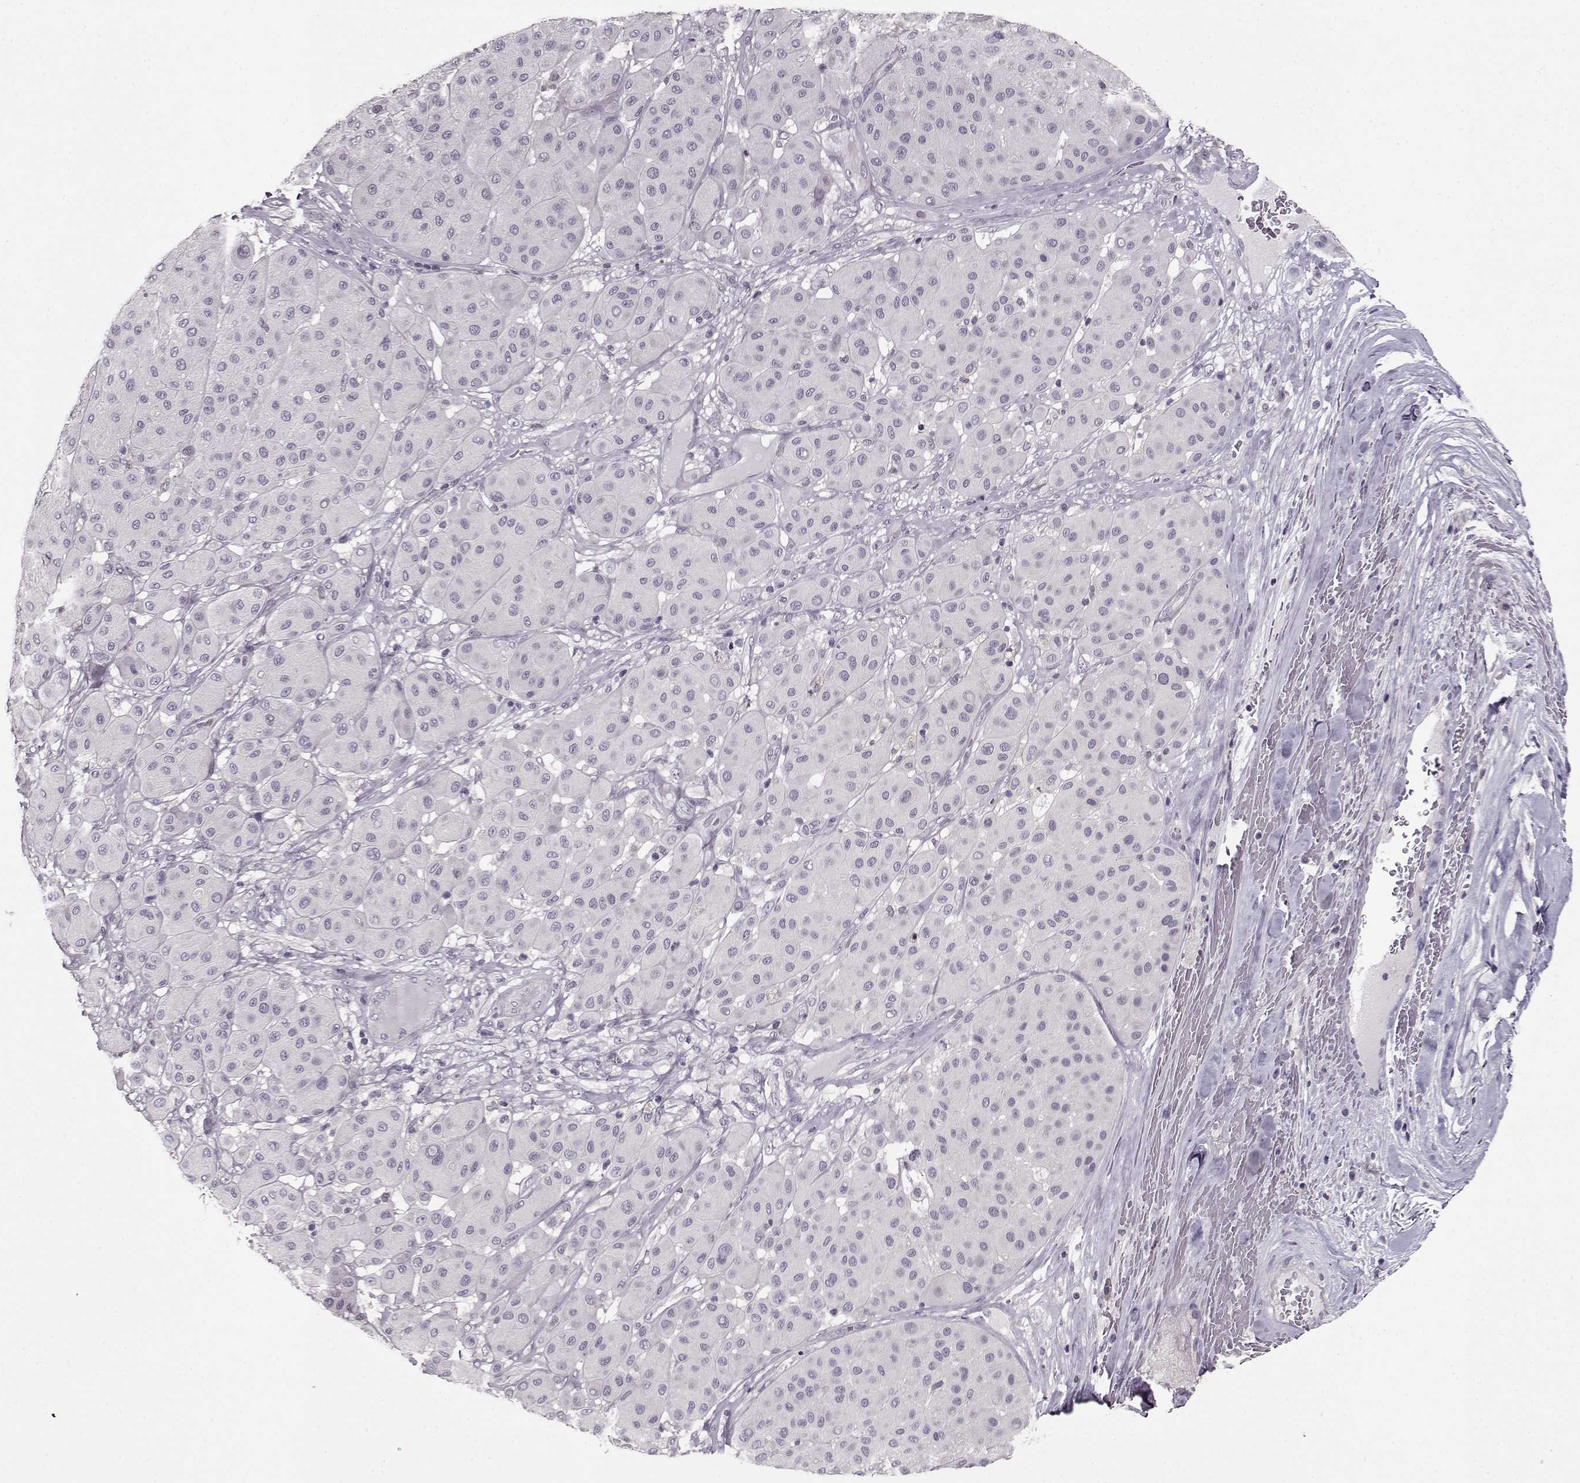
{"staining": {"intensity": "negative", "quantity": "none", "location": "none"}, "tissue": "melanoma", "cell_type": "Tumor cells", "image_type": "cancer", "snomed": [{"axis": "morphology", "description": "Malignant melanoma, Metastatic site"}, {"axis": "topography", "description": "Smooth muscle"}], "caption": "This photomicrograph is of melanoma stained with immunohistochemistry (IHC) to label a protein in brown with the nuclei are counter-stained blue. There is no staining in tumor cells.", "gene": "RP1L1", "patient": {"sex": "male", "age": 41}}